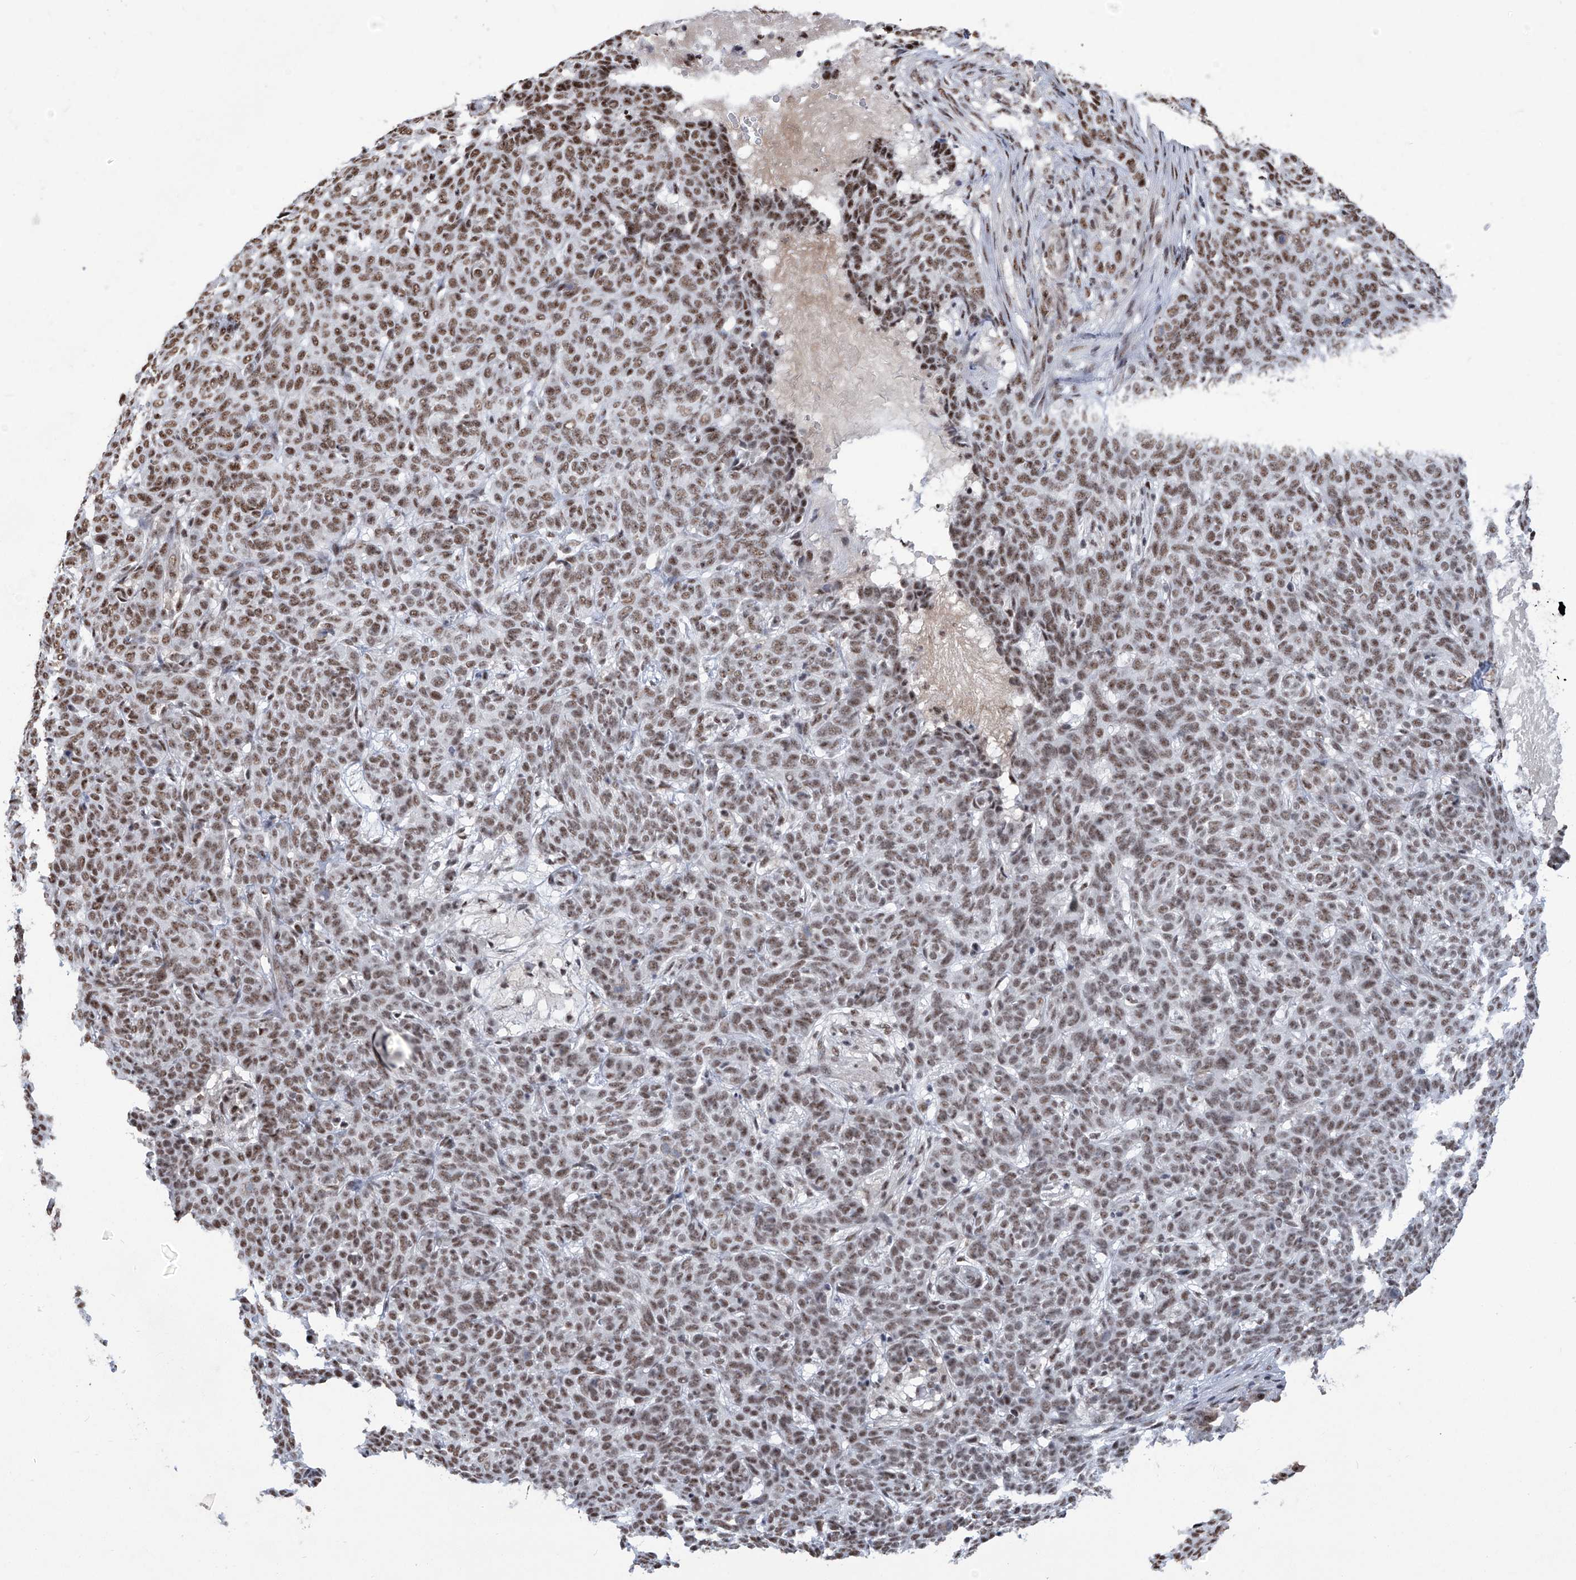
{"staining": {"intensity": "moderate", "quantity": ">75%", "location": "nuclear"}, "tissue": "skin cancer", "cell_type": "Tumor cells", "image_type": "cancer", "snomed": [{"axis": "morphology", "description": "Basal cell carcinoma"}, {"axis": "topography", "description": "Skin"}], "caption": "Immunohistochemical staining of human skin basal cell carcinoma reveals moderate nuclear protein staining in about >75% of tumor cells.", "gene": "FBXL4", "patient": {"sex": "male", "age": 85}}